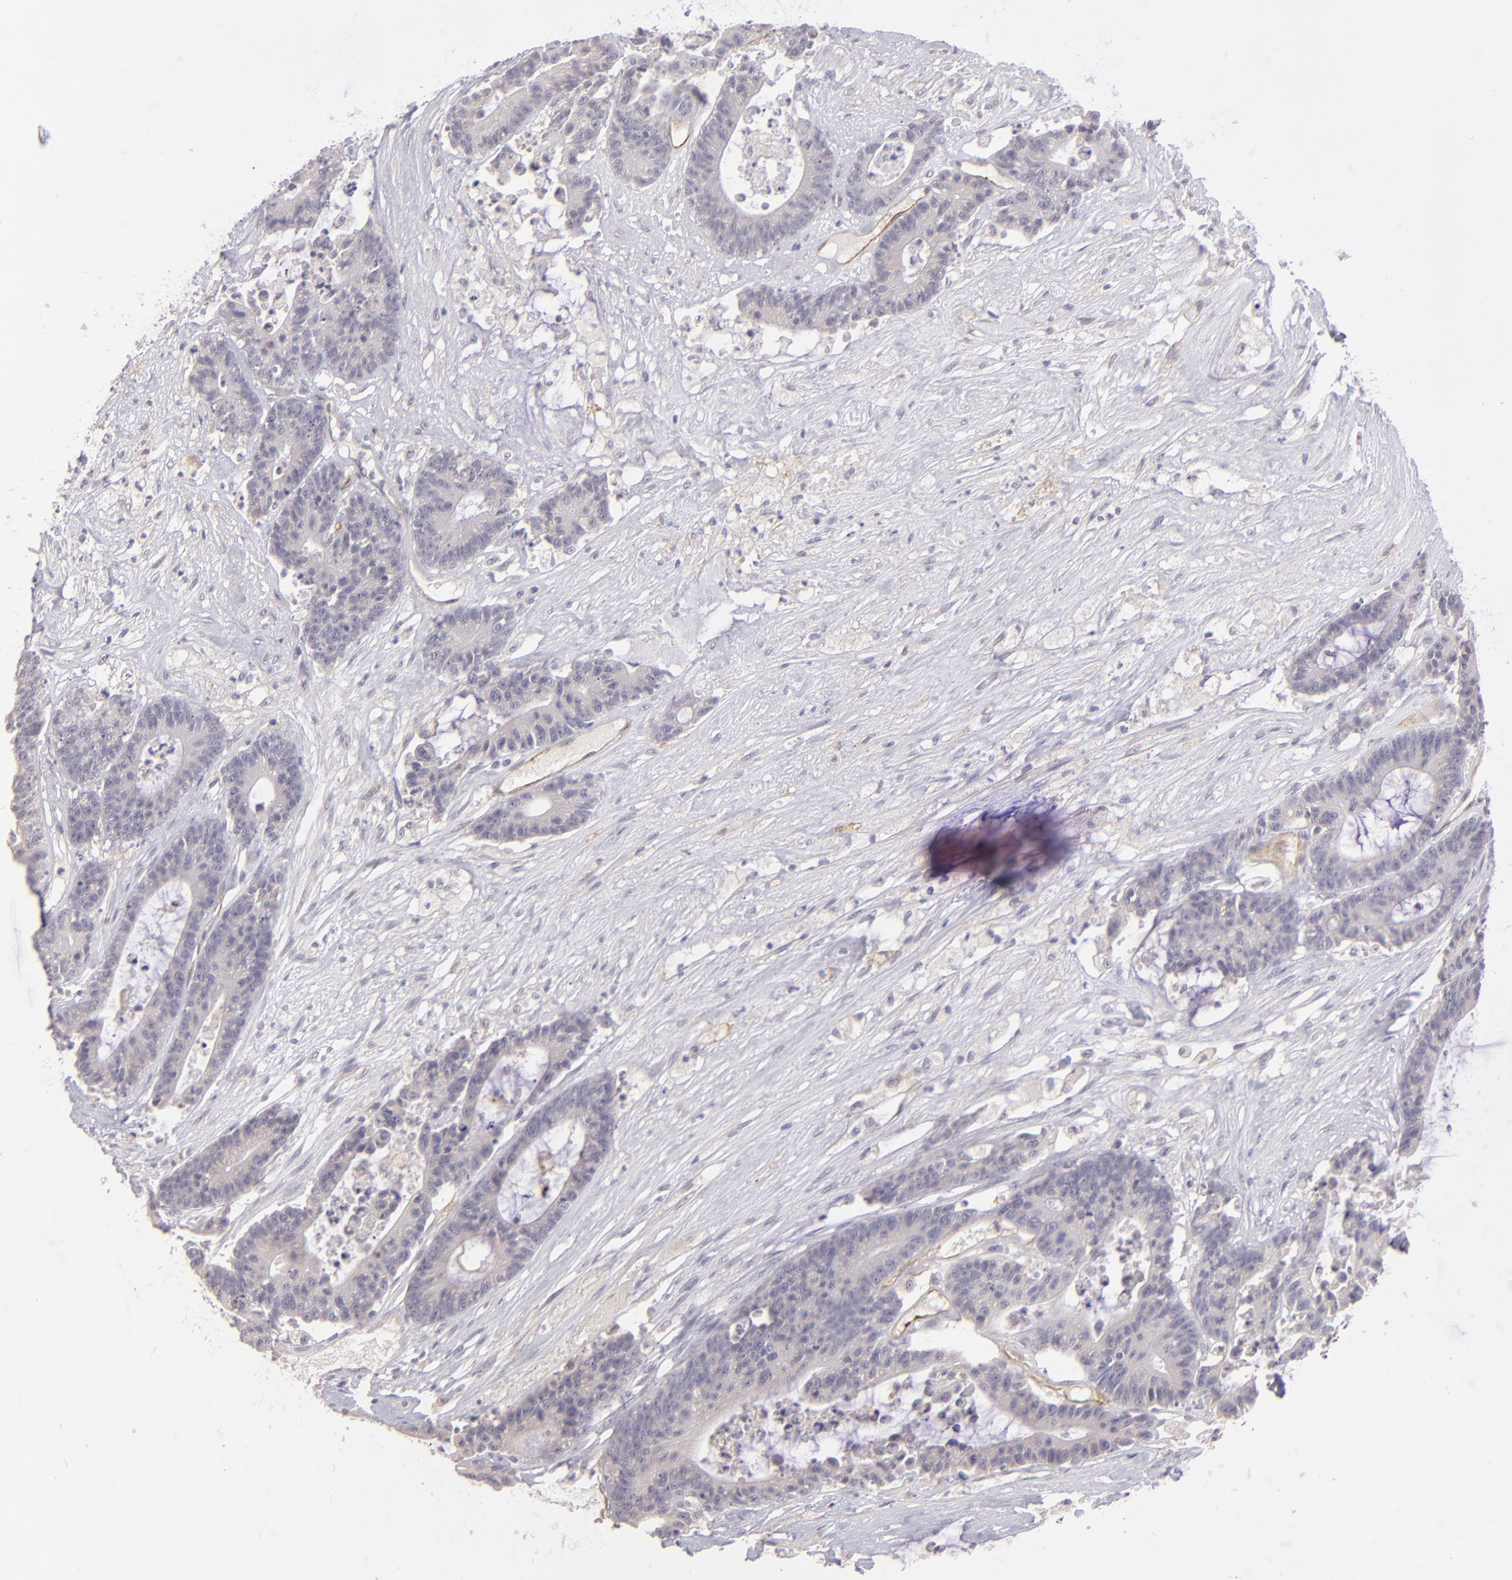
{"staining": {"intensity": "negative", "quantity": "none", "location": "none"}, "tissue": "colorectal cancer", "cell_type": "Tumor cells", "image_type": "cancer", "snomed": [{"axis": "morphology", "description": "Adenocarcinoma, NOS"}, {"axis": "topography", "description": "Colon"}], "caption": "Immunohistochemistry (IHC) image of neoplastic tissue: colorectal cancer (adenocarcinoma) stained with DAB (3,3'-diaminobenzidine) reveals no significant protein positivity in tumor cells. (DAB IHC visualized using brightfield microscopy, high magnification).", "gene": "THBD", "patient": {"sex": "female", "age": 84}}